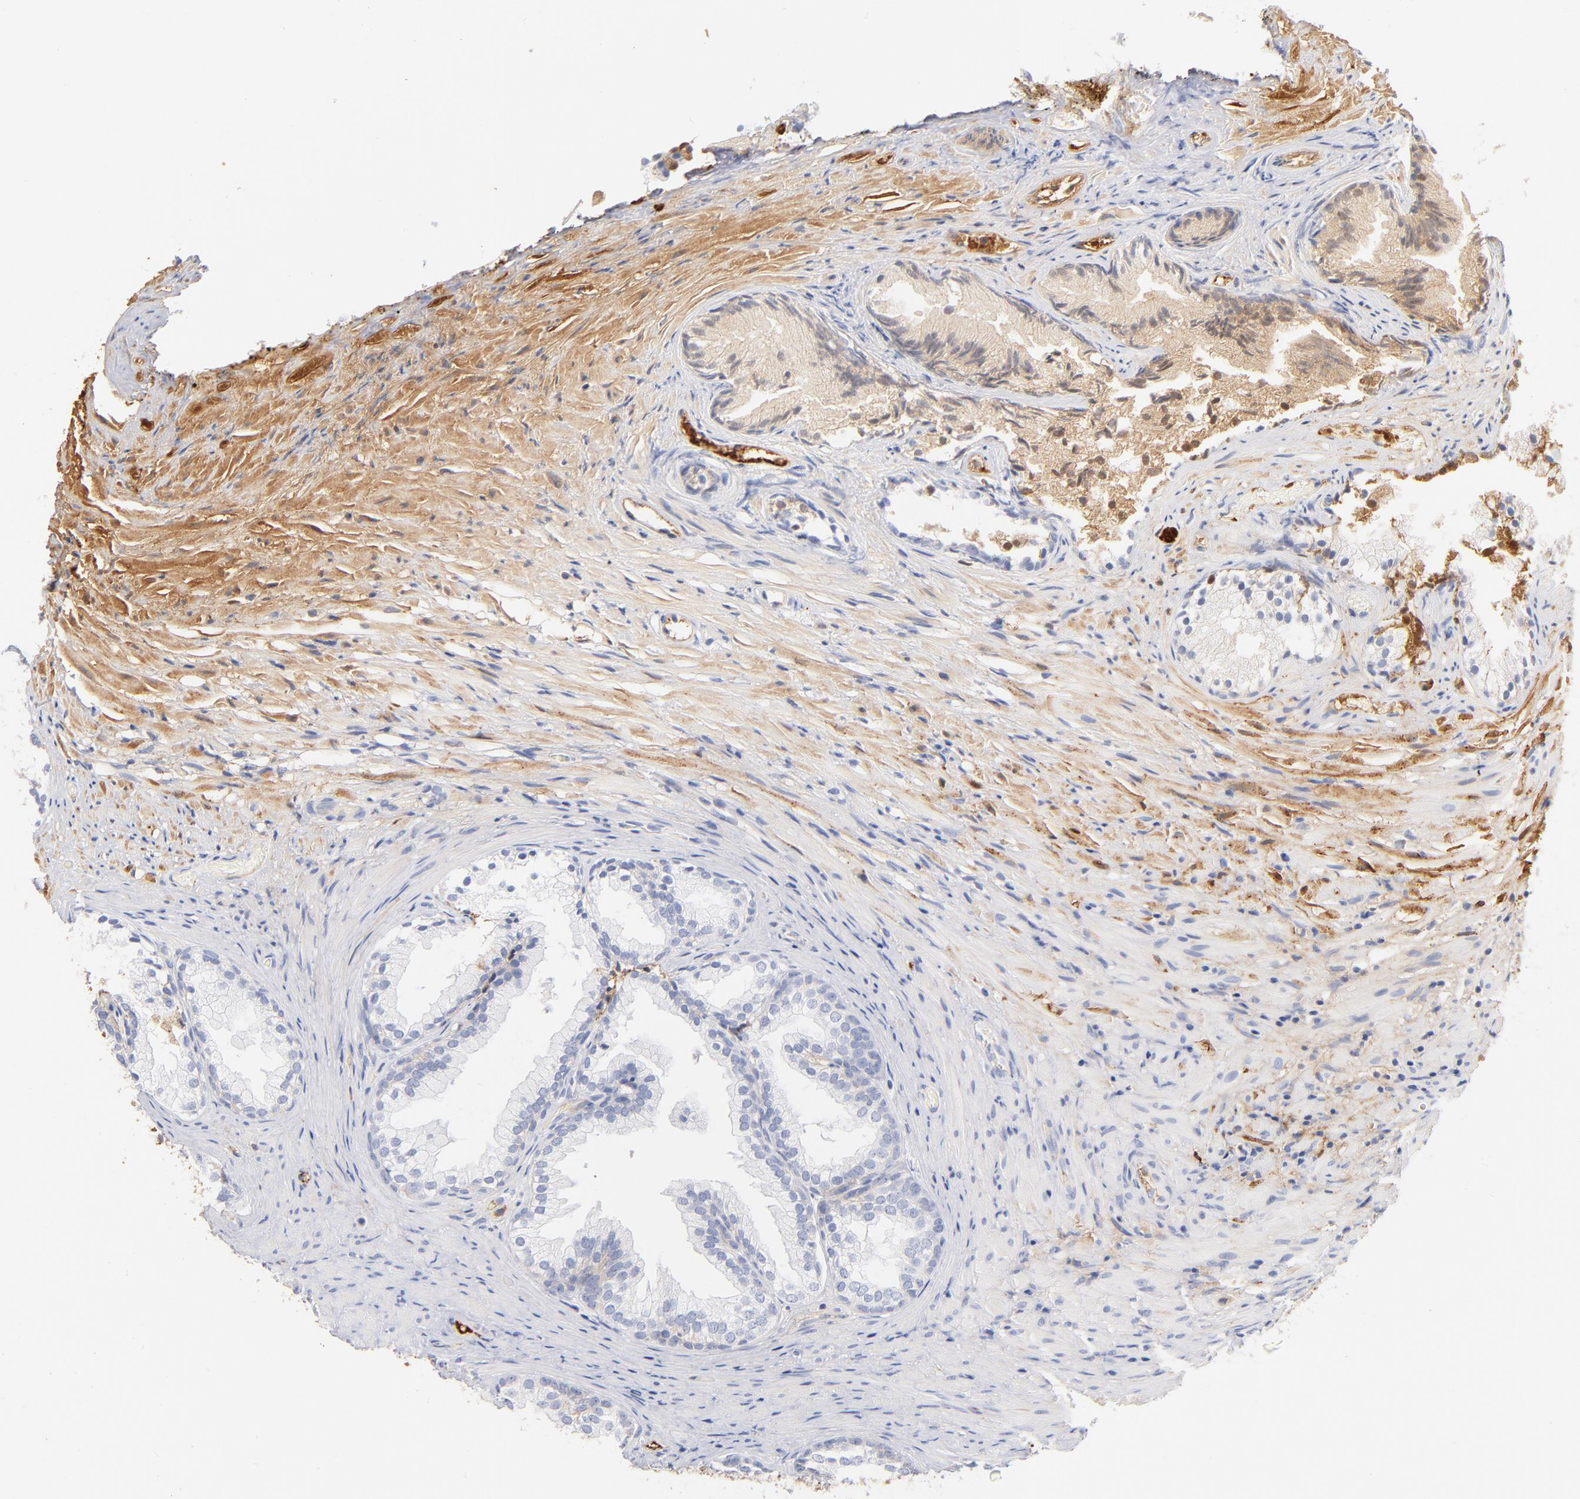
{"staining": {"intensity": "moderate", "quantity": "<25%", "location": "cytoplasmic/membranous"}, "tissue": "prostate", "cell_type": "Glandular cells", "image_type": "normal", "snomed": [{"axis": "morphology", "description": "Normal tissue, NOS"}, {"axis": "topography", "description": "Prostate"}], "caption": "Moderate cytoplasmic/membranous positivity is present in approximately <25% of glandular cells in benign prostate.", "gene": "C3", "patient": {"sex": "male", "age": 76}}